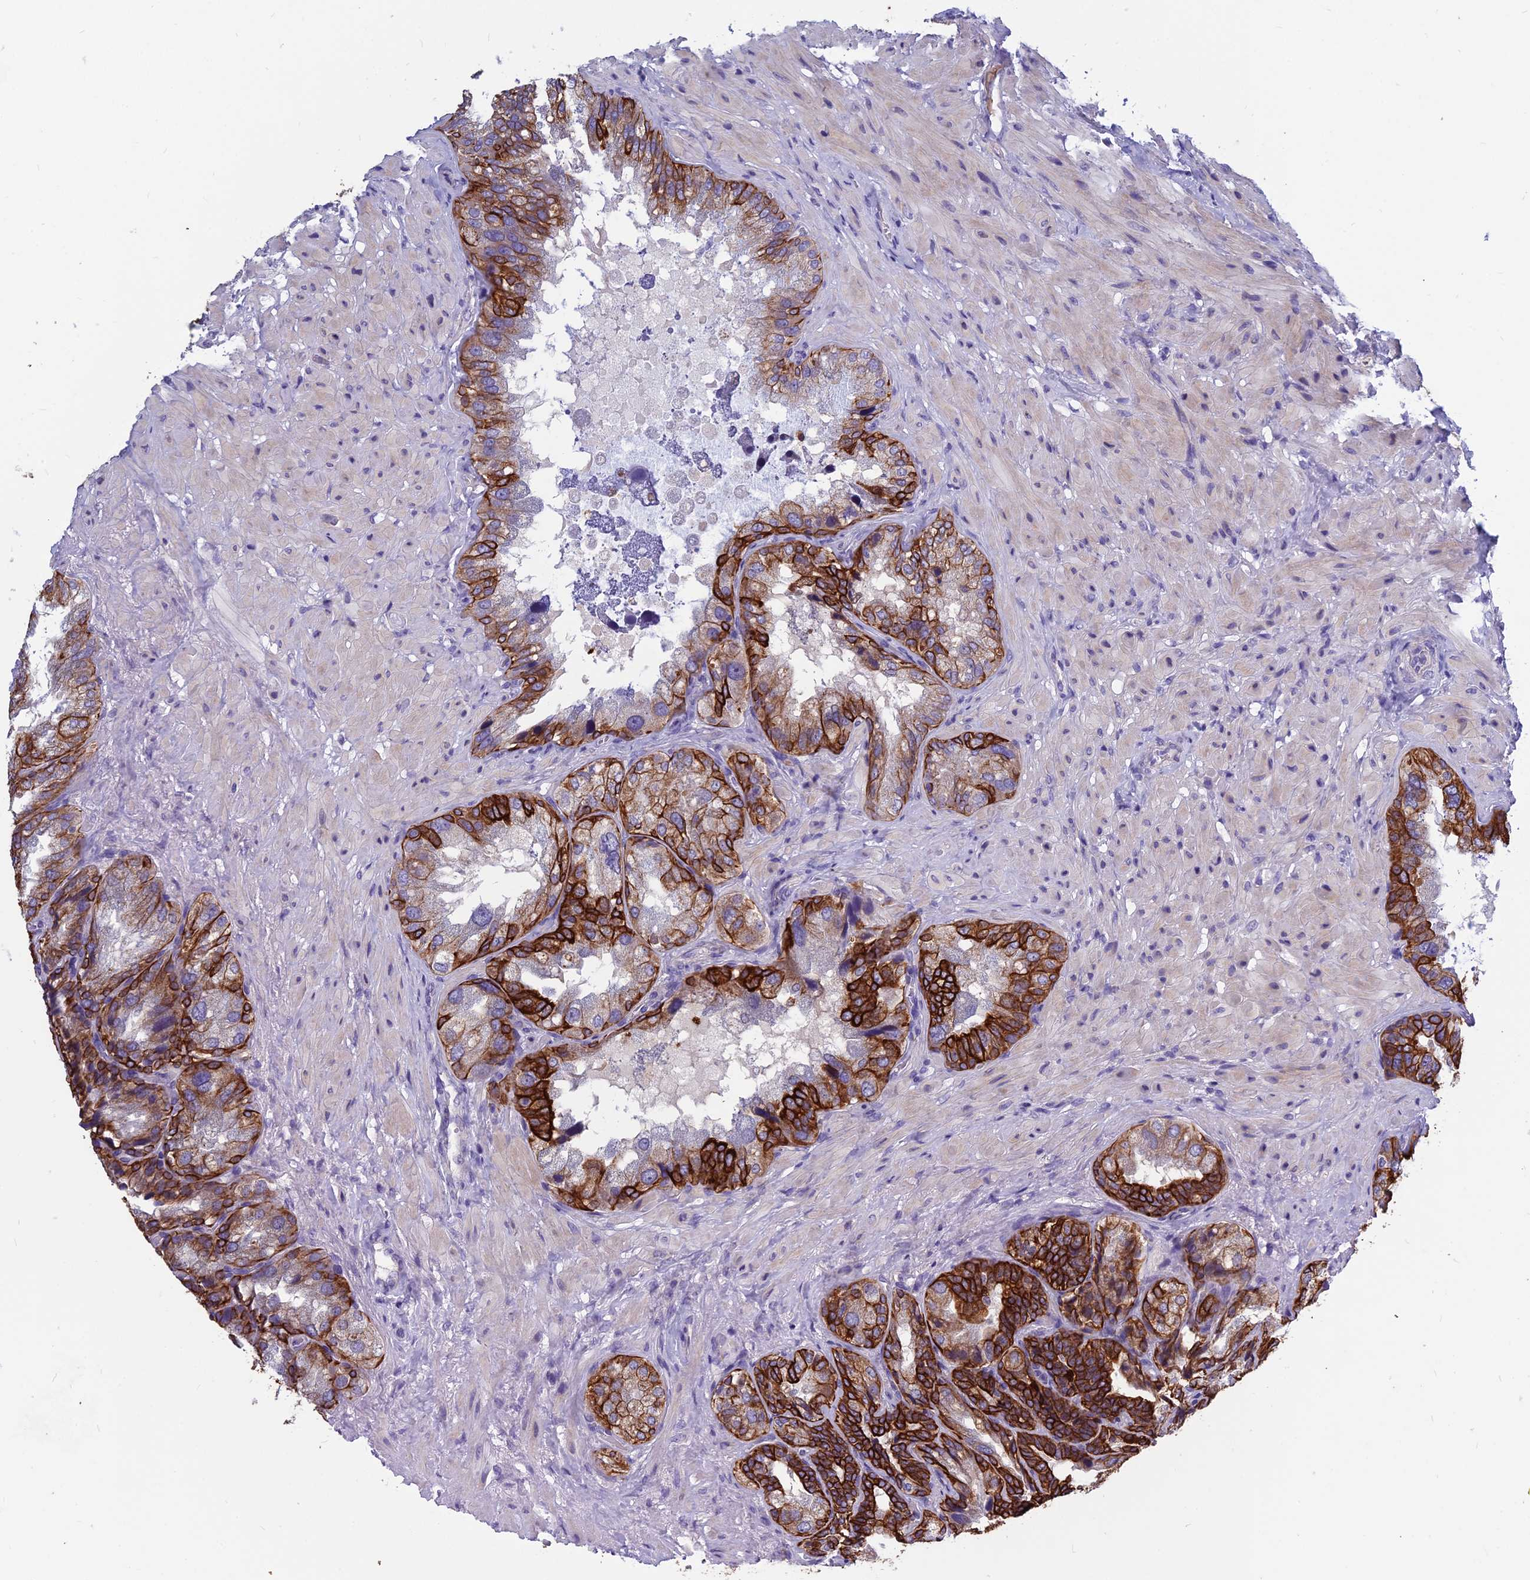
{"staining": {"intensity": "strong", "quantity": ">75%", "location": "cytoplasmic/membranous"}, "tissue": "seminal vesicle", "cell_type": "Glandular cells", "image_type": "normal", "snomed": [{"axis": "morphology", "description": "Normal tissue, NOS"}, {"axis": "topography", "description": "Seminal veicle"}, {"axis": "topography", "description": "Peripheral nerve tissue"}], "caption": "Protein staining by immunohistochemistry shows strong cytoplasmic/membranous positivity in approximately >75% of glandular cells in benign seminal vesicle.", "gene": "RBM41", "patient": {"sex": "male", "age": 63}}